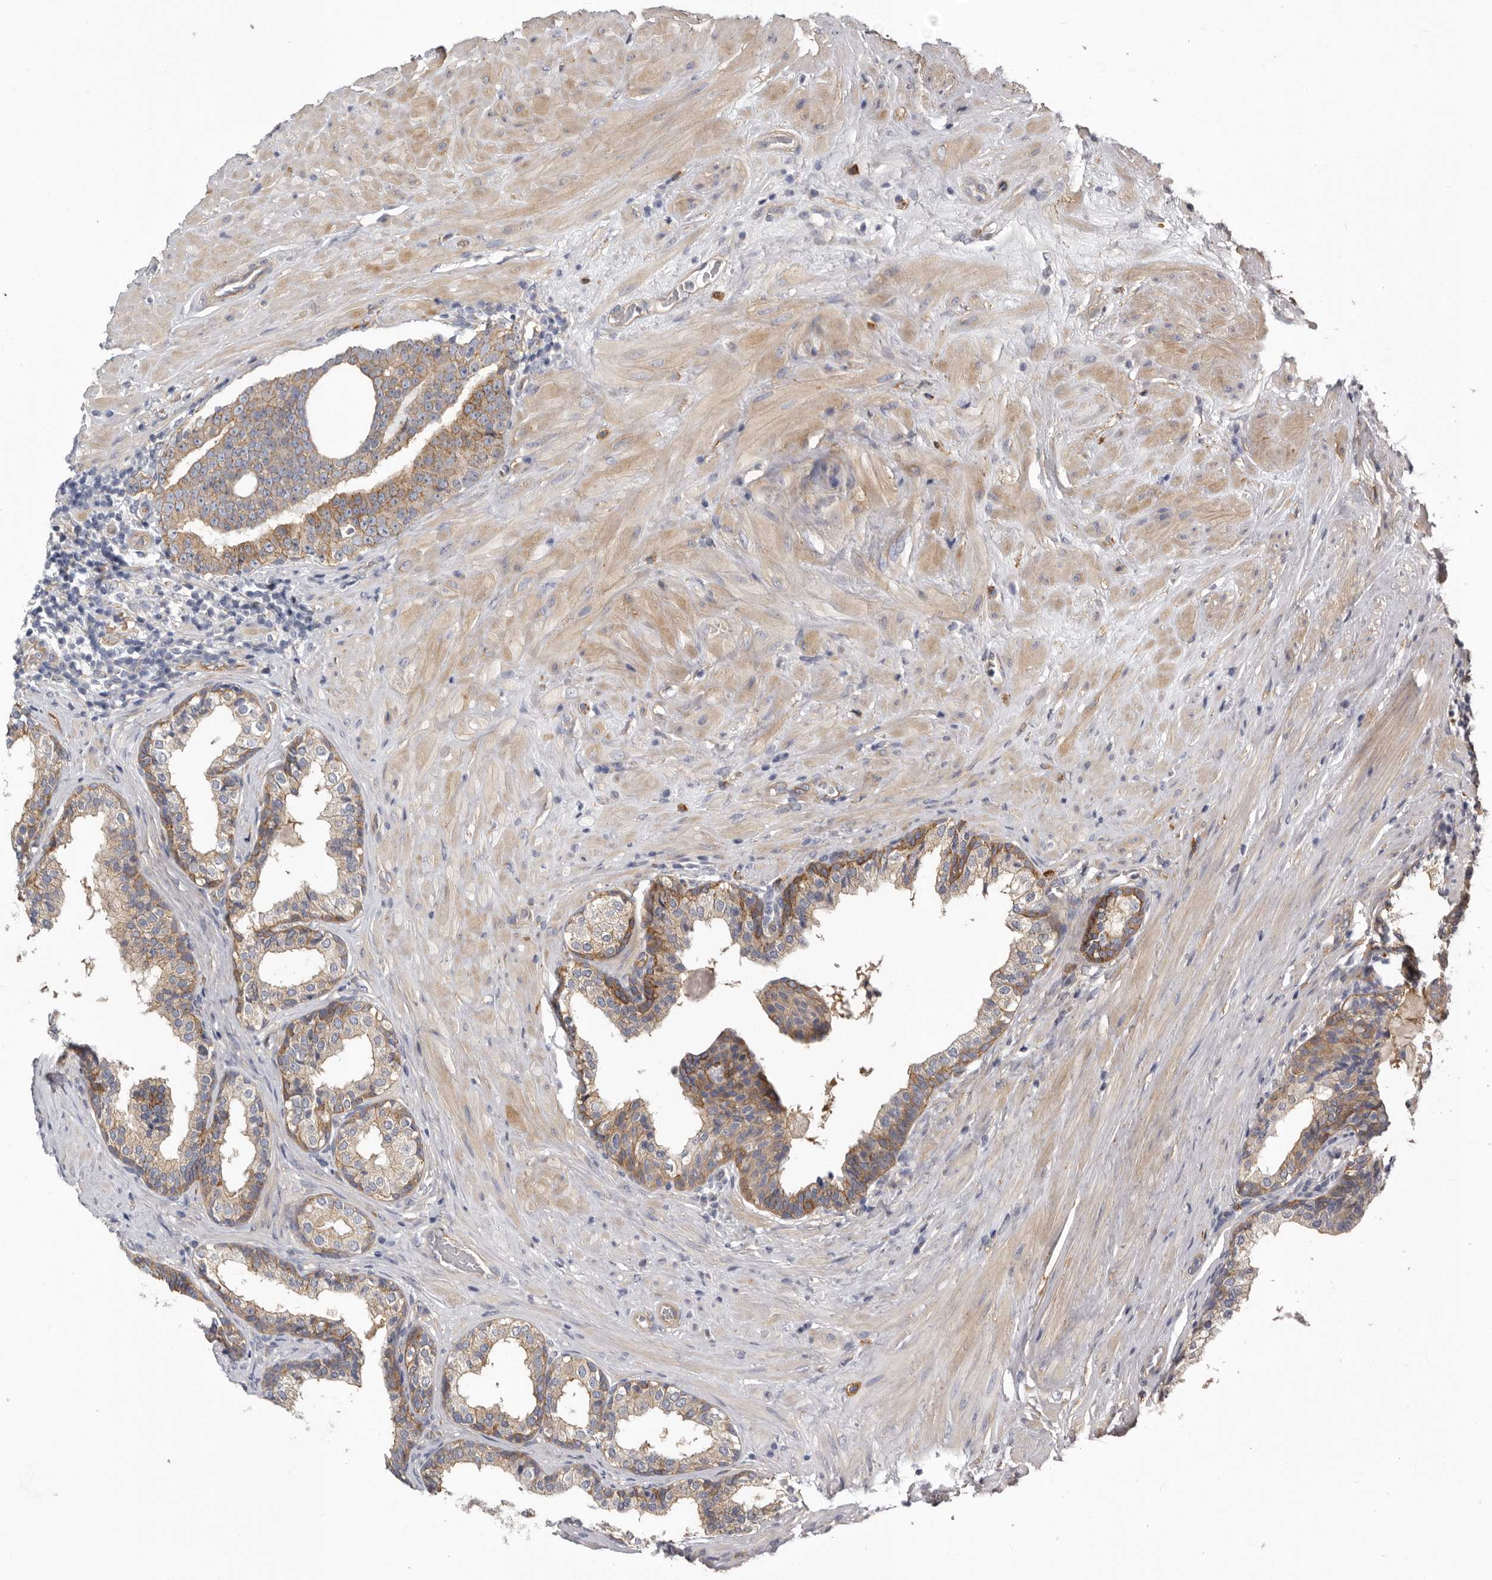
{"staining": {"intensity": "moderate", "quantity": "25%-75%", "location": "cytoplasmic/membranous"}, "tissue": "prostate cancer", "cell_type": "Tumor cells", "image_type": "cancer", "snomed": [{"axis": "morphology", "description": "Adenocarcinoma, High grade"}, {"axis": "topography", "description": "Prostate"}], "caption": "Moderate cytoplasmic/membranous staining for a protein is appreciated in about 25%-75% of tumor cells of prostate high-grade adenocarcinoma using immunohistochemistry (IHC).", "gene": "ENAH", "patient": {"sex": "male", "age": 56}}